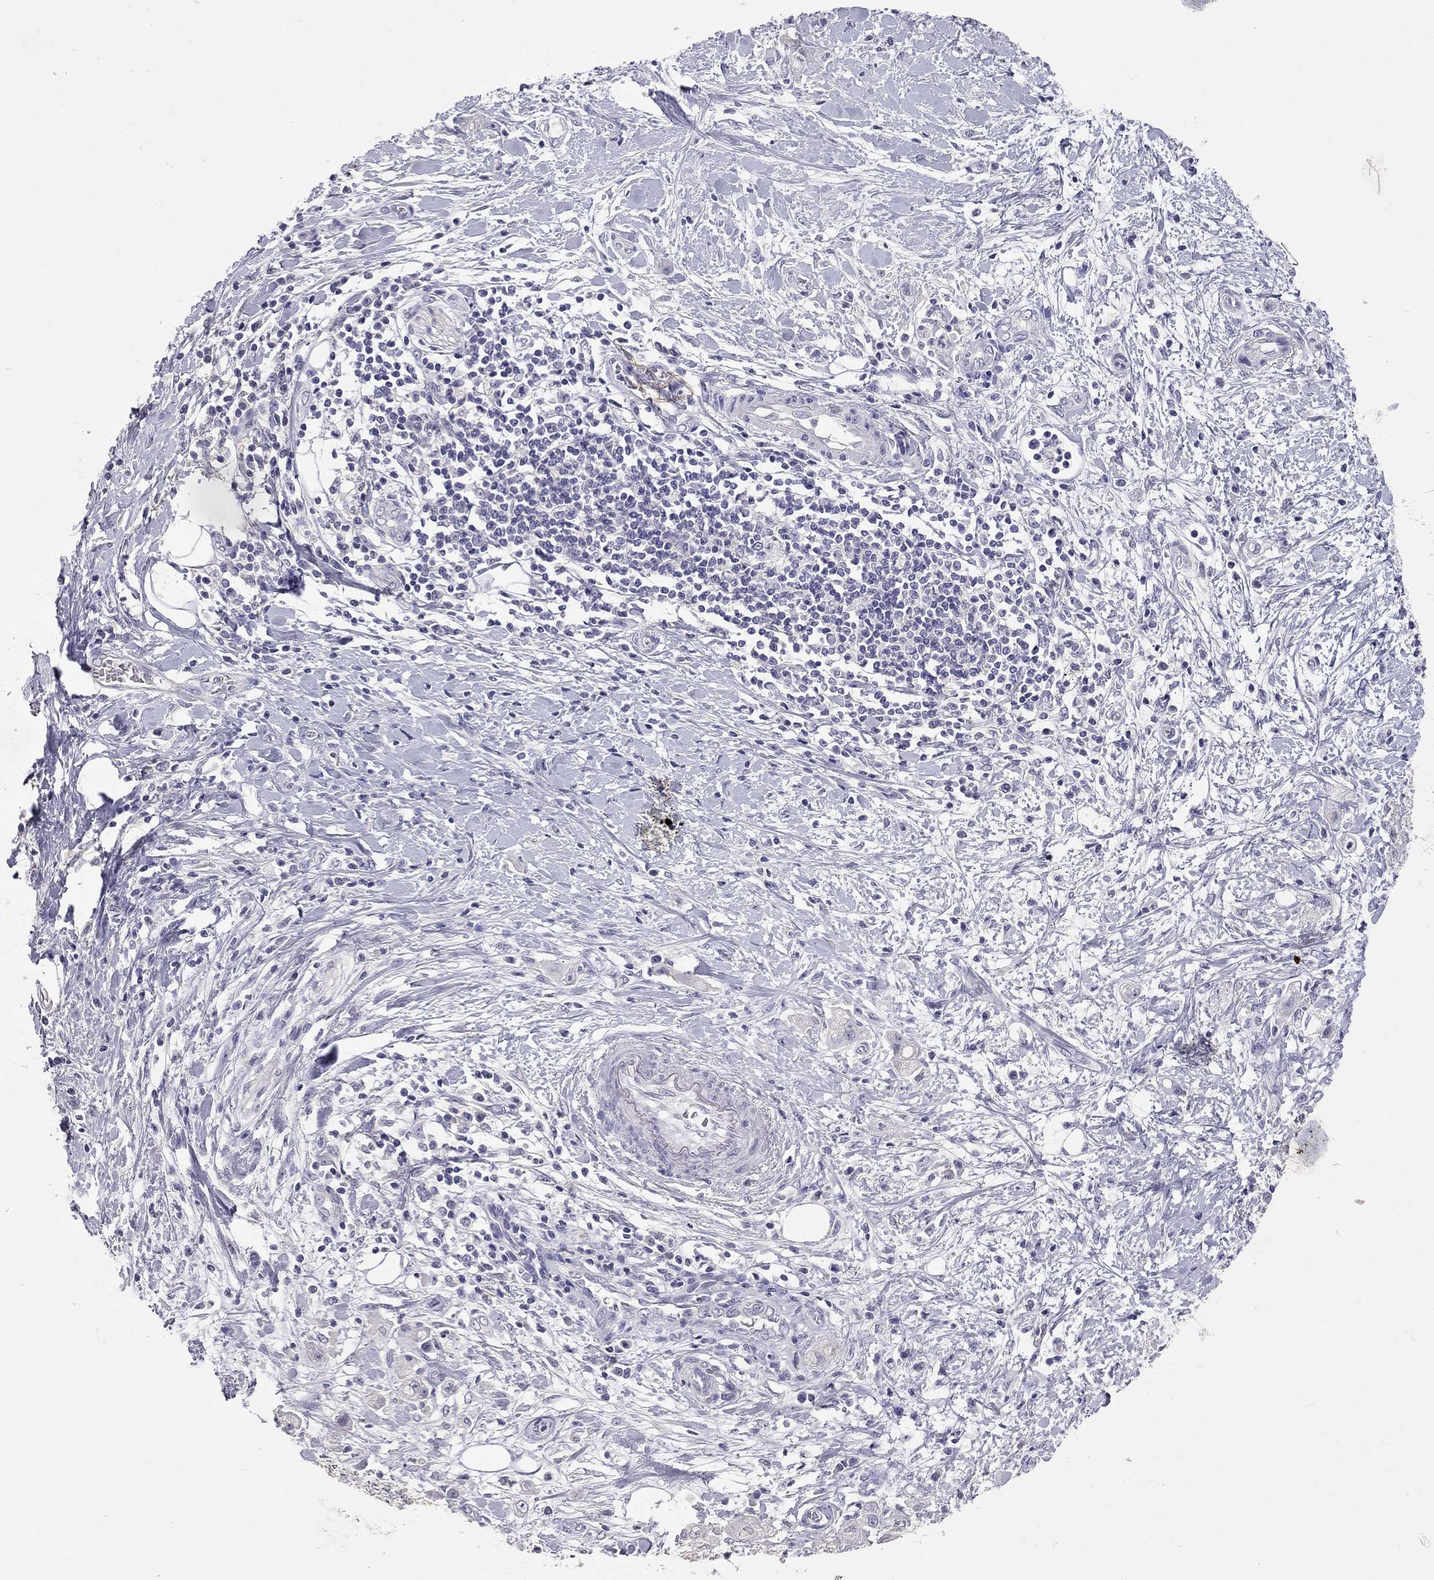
{"staining": {"intensity": "negative", "quantity": "none", "location": "none"}, "tissue": "stomach cancer", "cell_type": "Tumor cells", "image_type": "cancer", "snomed": [{"axis": "morphology", "description": "Adenocarcinoma, NOS"}, {"axis": "topography", "description": "Stomach"}], "caption": "Tumor cells are negative for protein expression in human adenocarcinoma (stomach).", "gene": "CFAP91", "patient": {"sex": "male", "age": 58}}